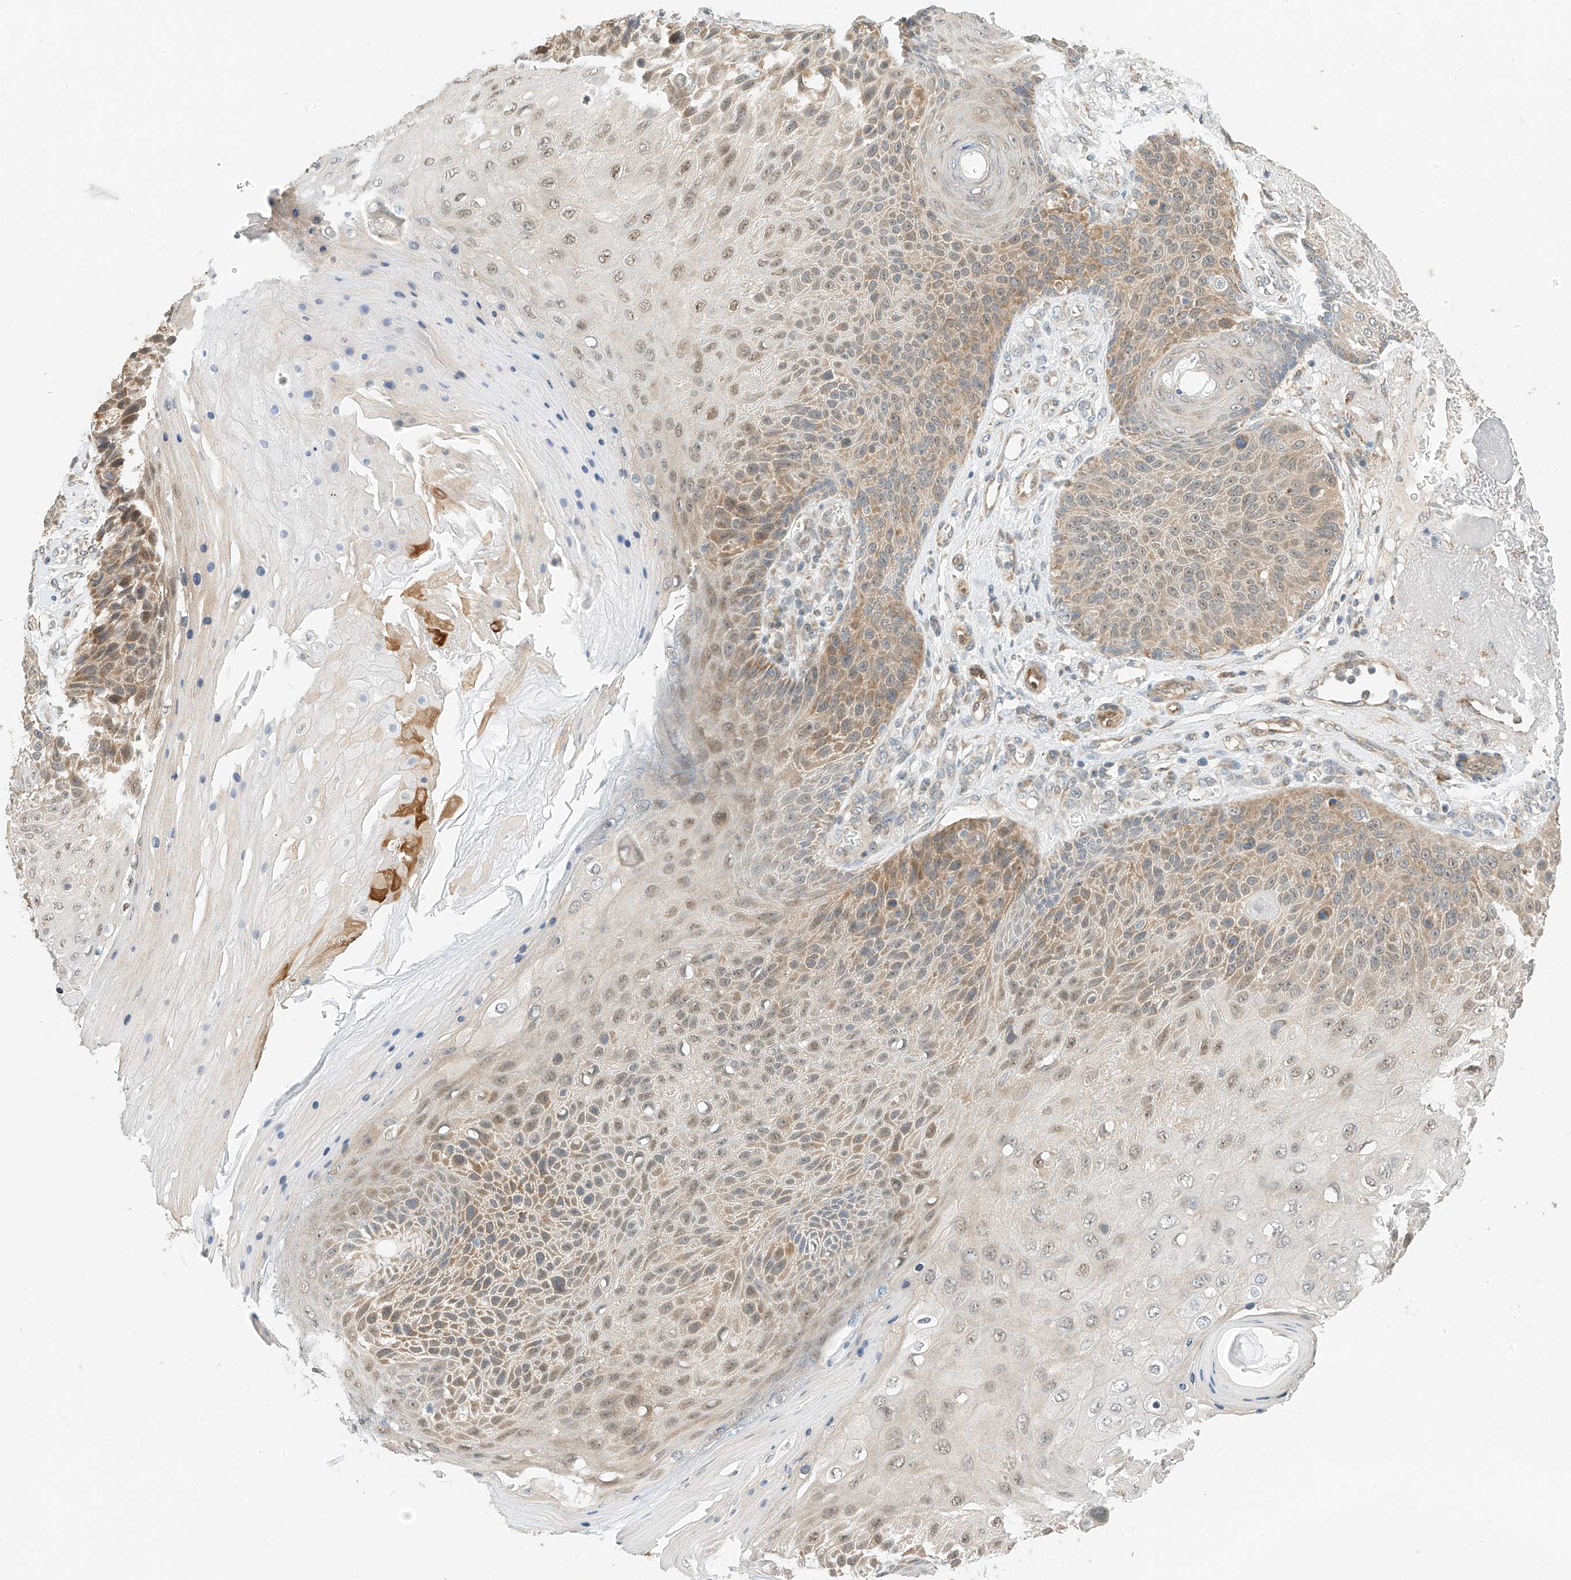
{"staining": {"intensity": "moderate", "quantity": ">75%", "location": "cytoplasmic/membranous,nuclear"}, "tissue": "skin cancer", "cell_type": "Tumor cells", "image_type": "cancer", "snomed": [{"axis": "morphology", "description": "Squamous cell carcinoma, NOS"}, {"axis": "topography", "description": "Skin"}], "caption": "DAB (3,3'-diaminobenzidine) immunohistochemical staining of human skin cancer (squamous cell carcinoma) demonstrates moderate cytoplasmic/membranous and nuclear protein positivity in approximately >75% of tumor cells.", "gene": "PPA2", "patient": {"sex": "female", "age": 88}}